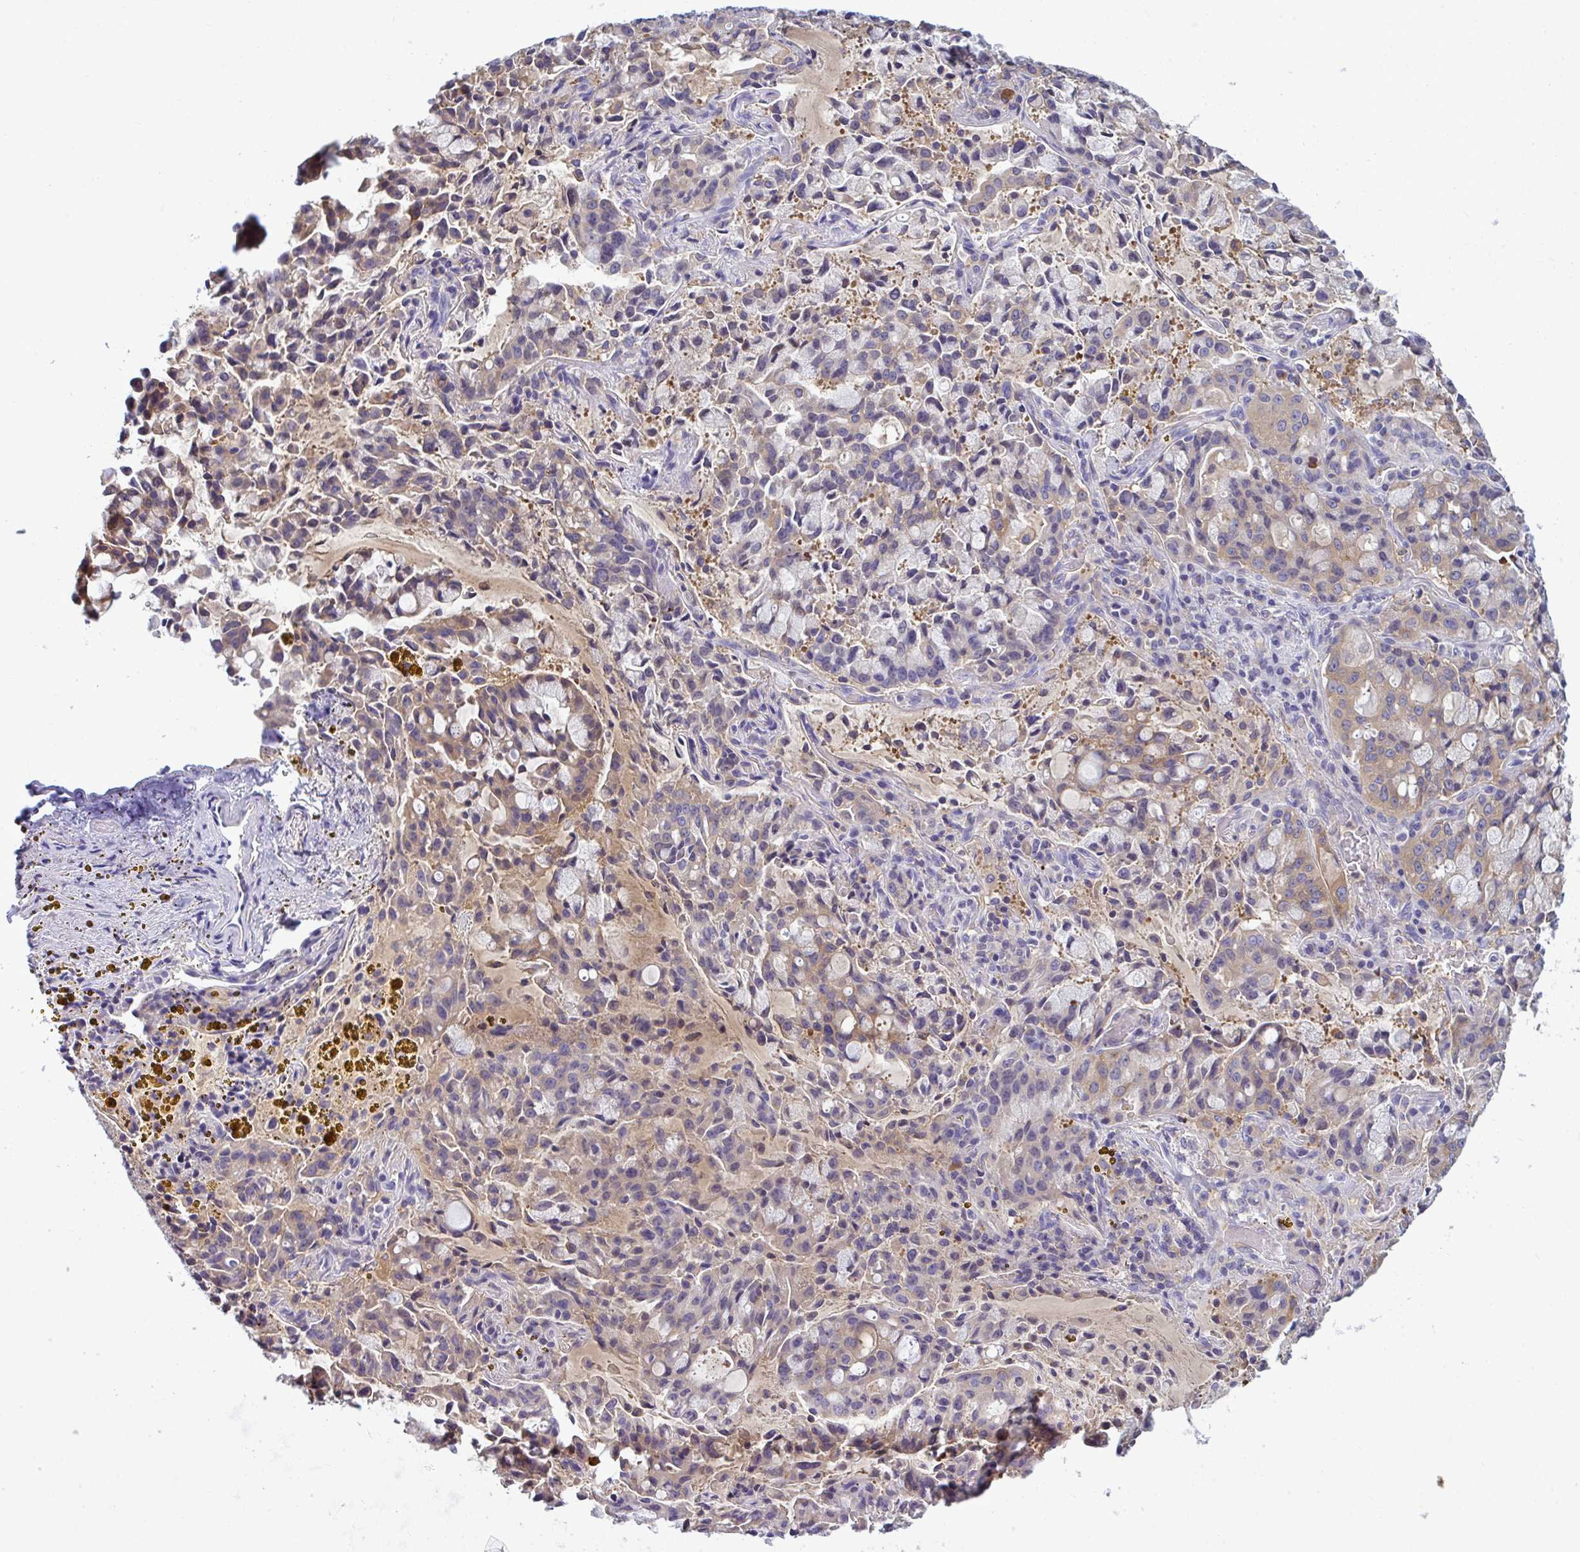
{"staining": {"intensity": "moderate", "quantity": "25%-75%", "location": "cytoplasmic/membranous"}, "tissue": "lung cancer", "cell_type": "Tumor cells", "image_type": "cancer", "snomed": [{"axis": "morphology", "description": "Adenocarcinoma, NOS"}, {"axis": "topography", "description": "Lung"}], "caption": "Lung adenocarcinoma stained with a protein marker reveals moderate staining in tumor cells.", "gene": "SLC30A6", "patient": {"sex": "female", "age": 44}}